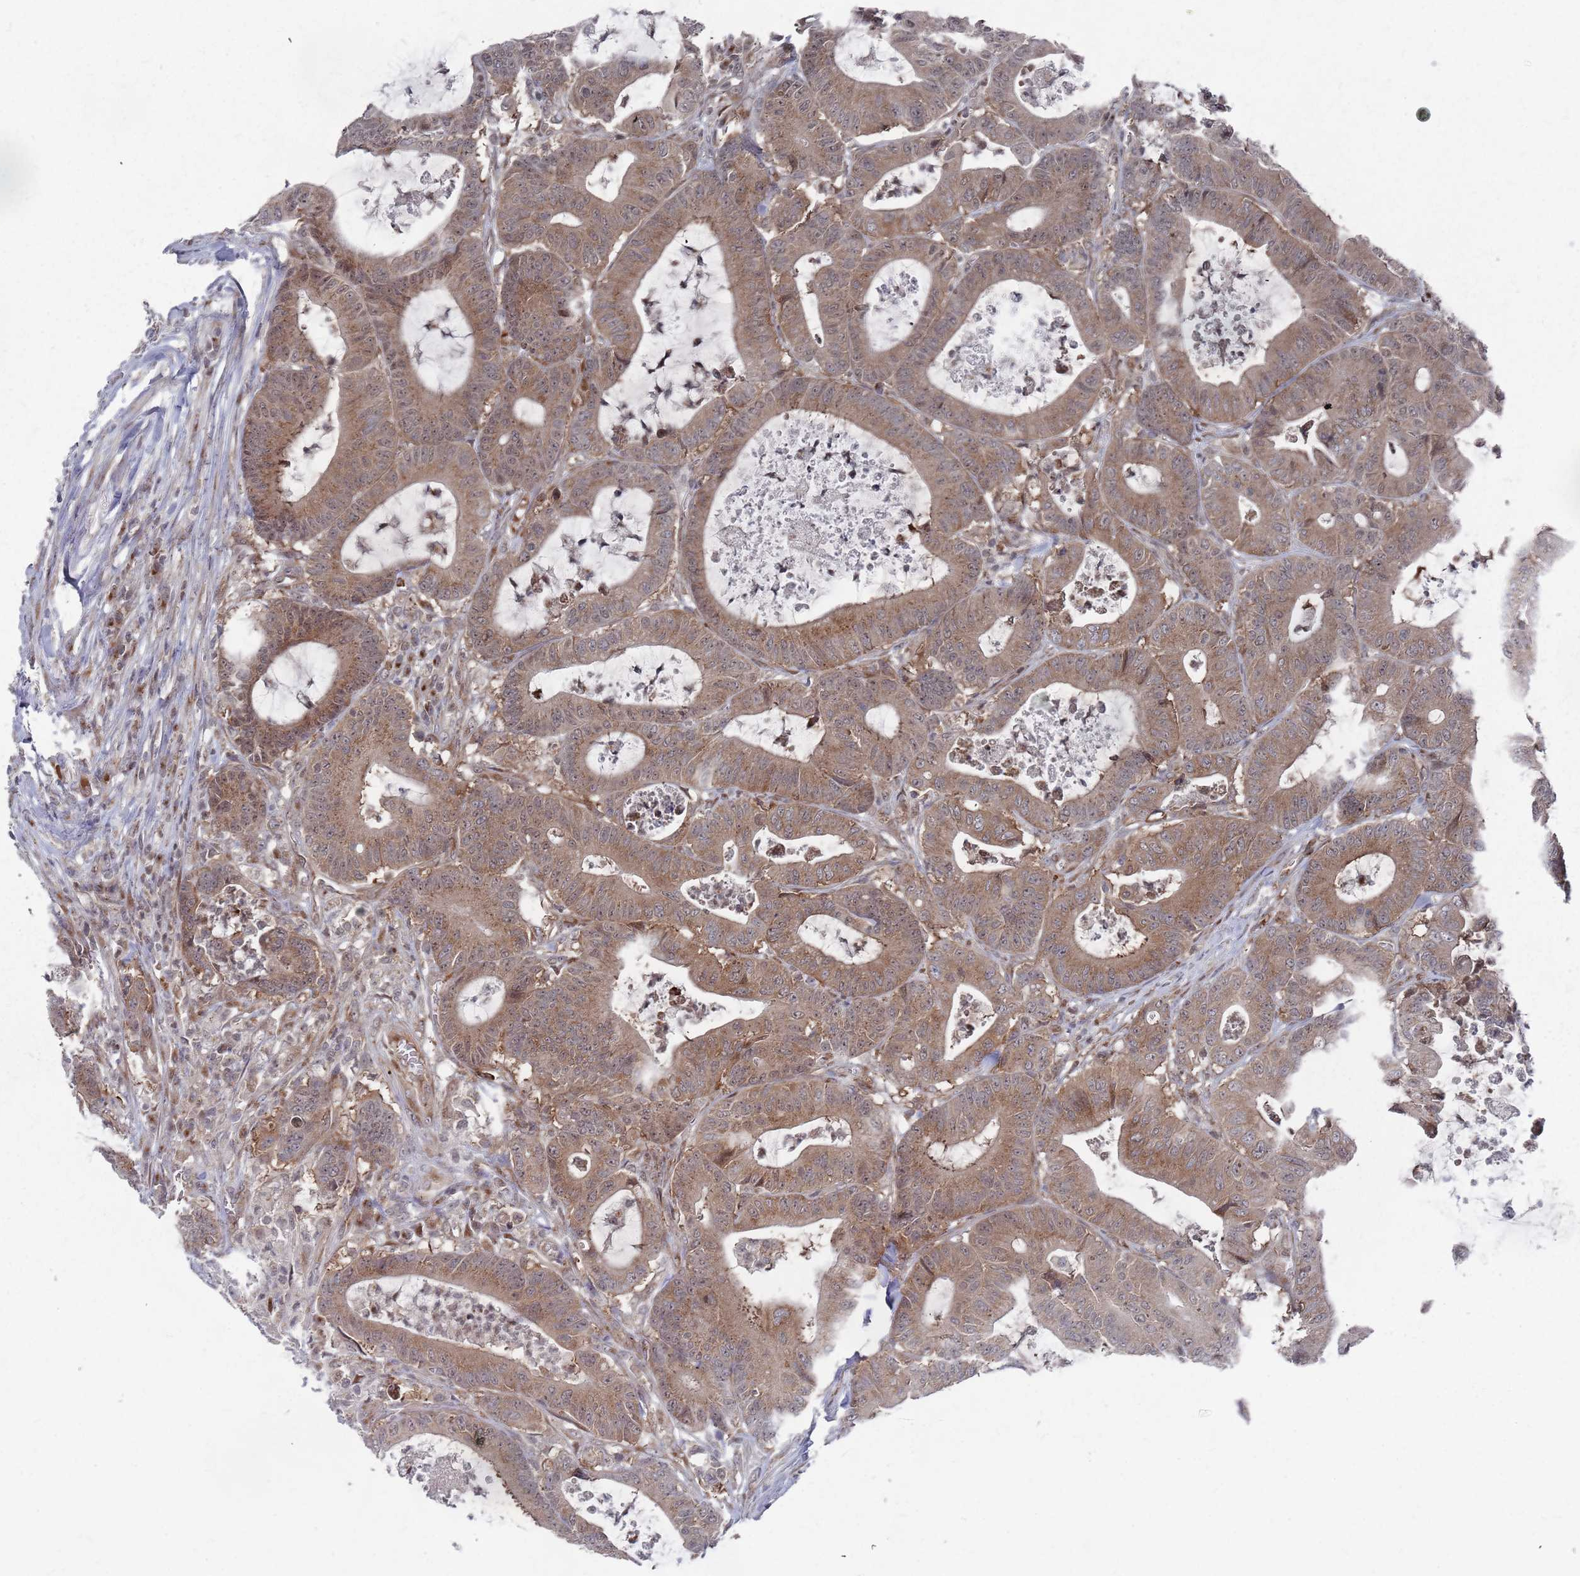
{"staining": {"intensity": "moderate", "quantity": ">75%", "location": "cytoplasmic/membranous"}, "tissue": "colorectal cancer", "cell_type": "Tumor cells", "image_type": "cancer", "snomed": [{"axis": "morphology", "description": "Adenocarcinoma, NOS"}, {"axis": "topography", "description": "Colon"}], "caption": "An image of human colorectal adenocarcinoma stained for a protein exhibits moderate cytoplasmic/membranous brown staining in tumor cells.", "gene": "FMO4", "patient": {"sex": "female", "age": 84}}